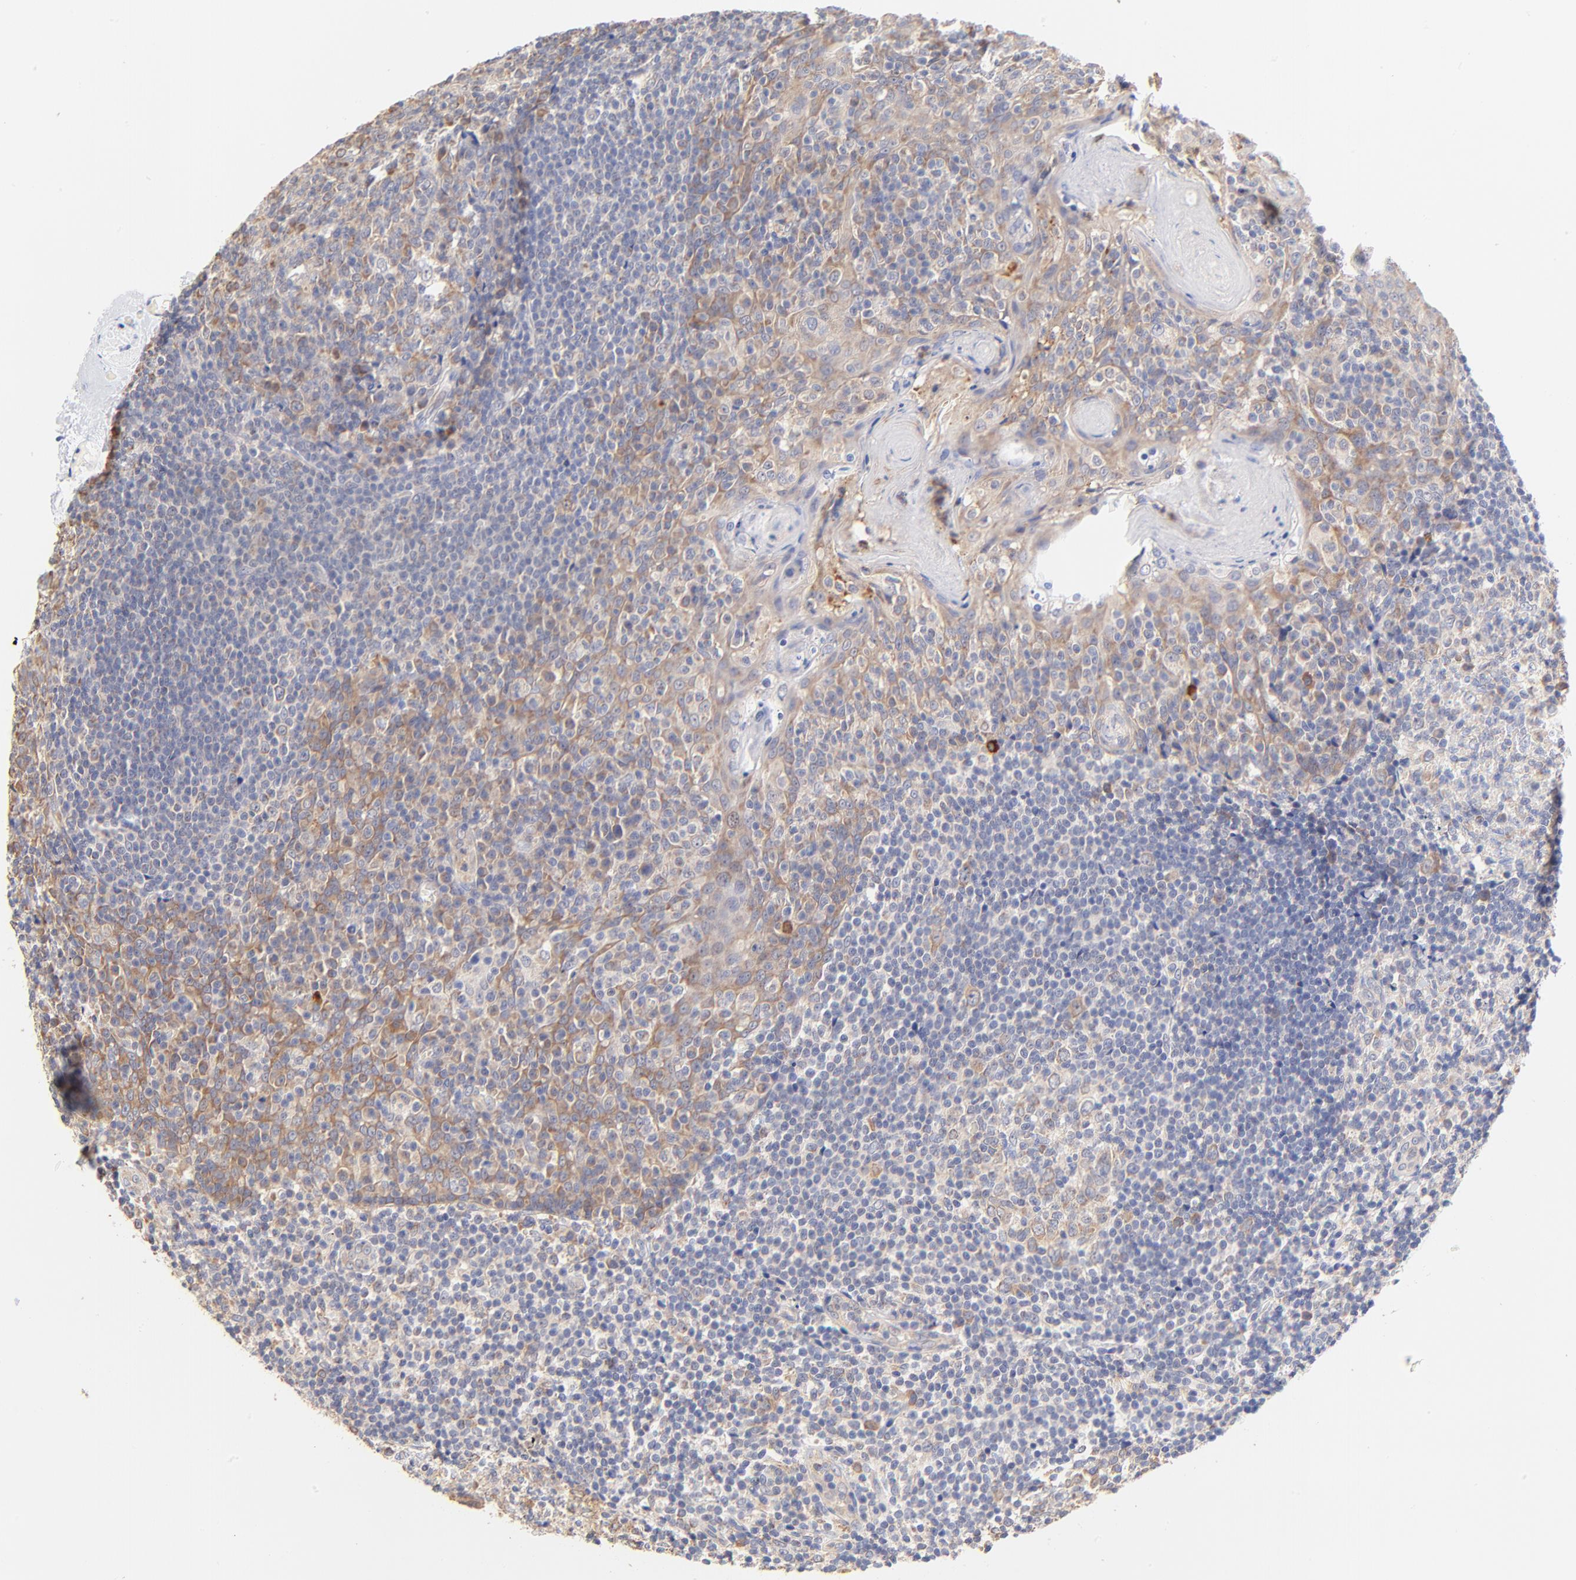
{"staining": {"intensity": "weak", "quantity": ">75%", "location": "cytoplasmic/membranous"}, "tissue": "tonsil", "cell_type": "Germinal center cells", "image_type": "normal", "snomed": [{"axis": "morphology", "description": "Normal tissue, NOS"}, {"axis": "topography", "description": "Tonsil"}], "caption": "An immunohistochemistry histopathology image of unremarkable tissue is shown. Protein staining in brown shows weak cytoplasmic/membranous positivity in tonsil within germinal center cells. Immunohistochemistry (ihc) stains the protein in brown and the nuclei are stained blue.", "gene": "PTK7", "patient": {"sex": "male", "age": 31}}